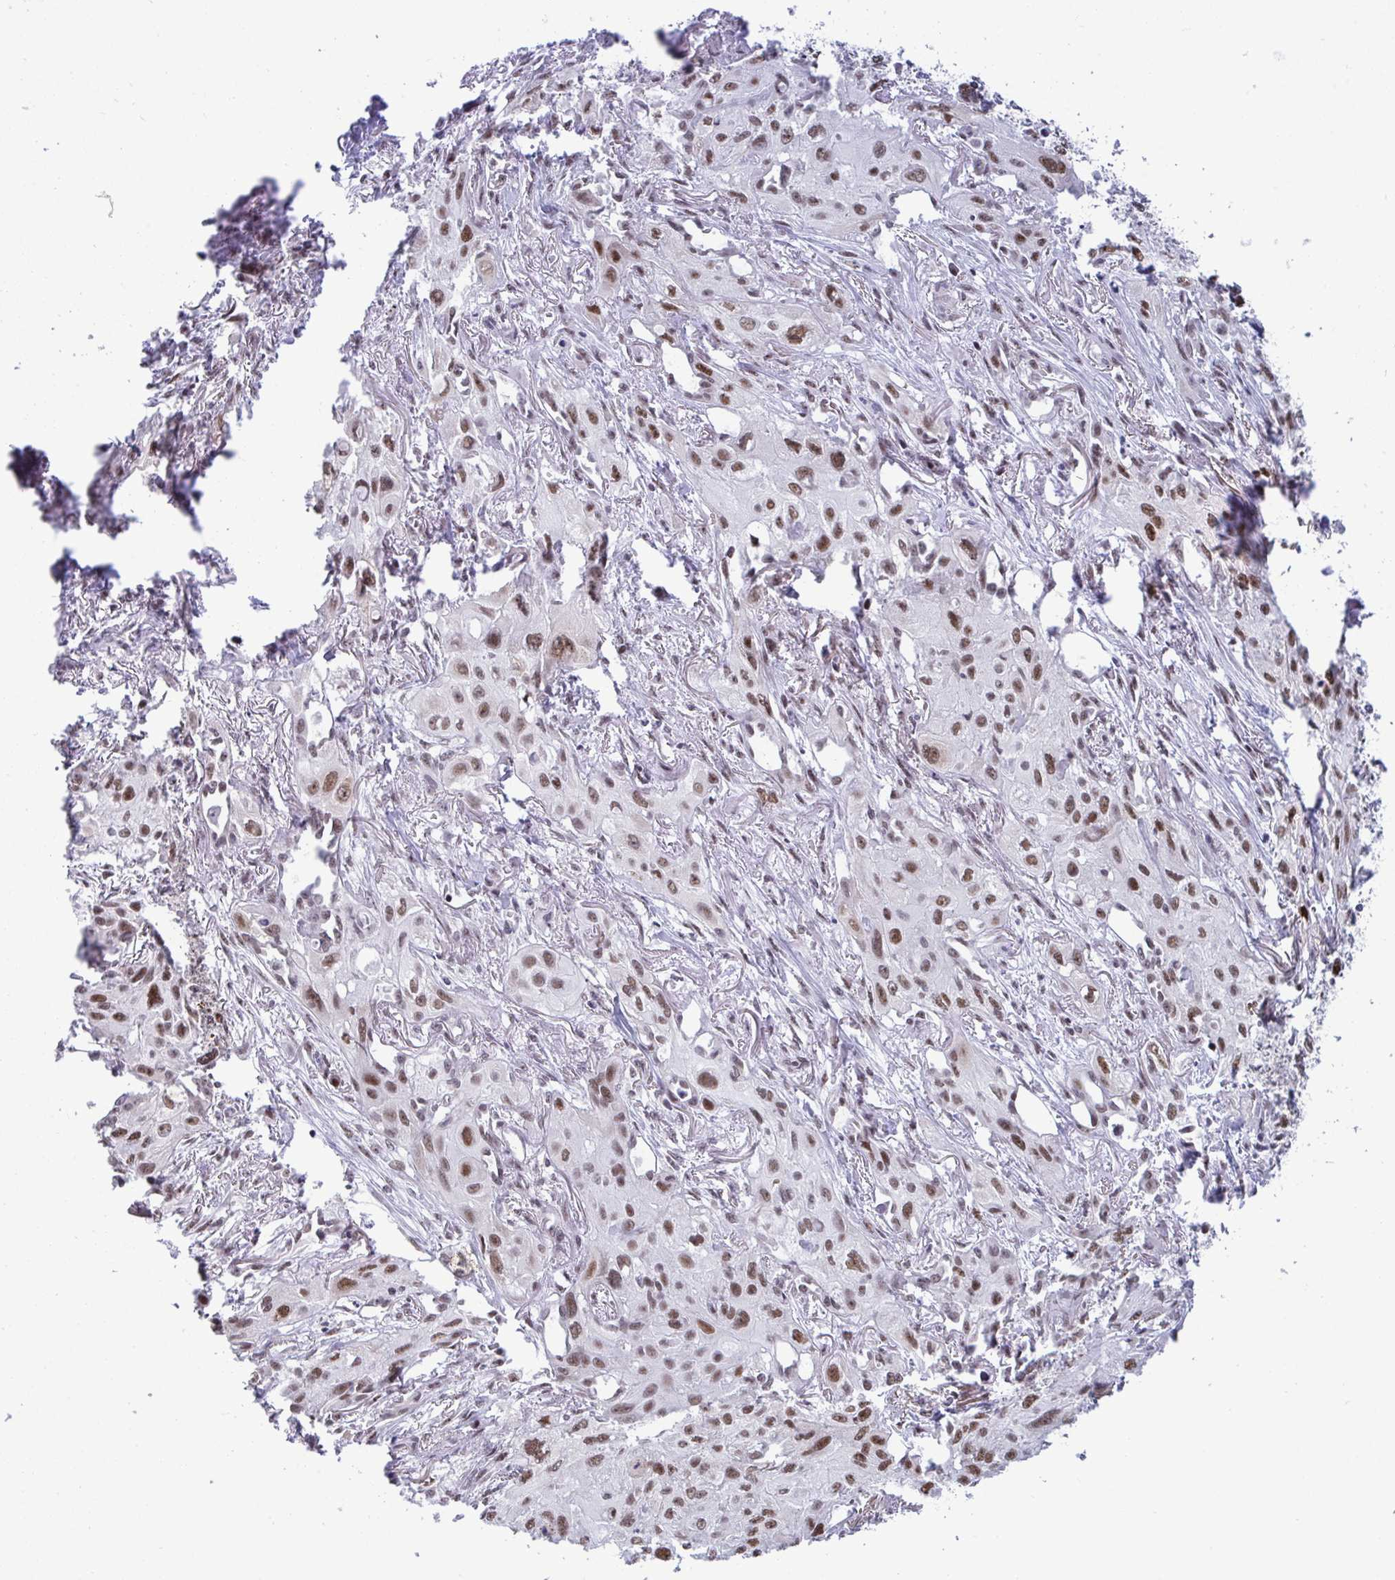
{"staining": {"intensity": "moderate", "quantity": ">75%", "location": "nuclear"}, "tissue": "lung cancer", "cell_type": "Tumor cells", "image_type": "cancer", "snomed": [{"axis": "morphology", "description": "Squamous cell carcinoma, NOS"}, {"axis": "topography", "description": "Lung"}], "caption": "Lung cancer (squamous cell carcinoma) was stained to show a protein in brown. There is medium levels of moderate nuclear positivity in about >75% of tumor cells. Nuclei are stained in blue.", "gene": "WBP11", "patient": {"sex": "male", "age": 71}}